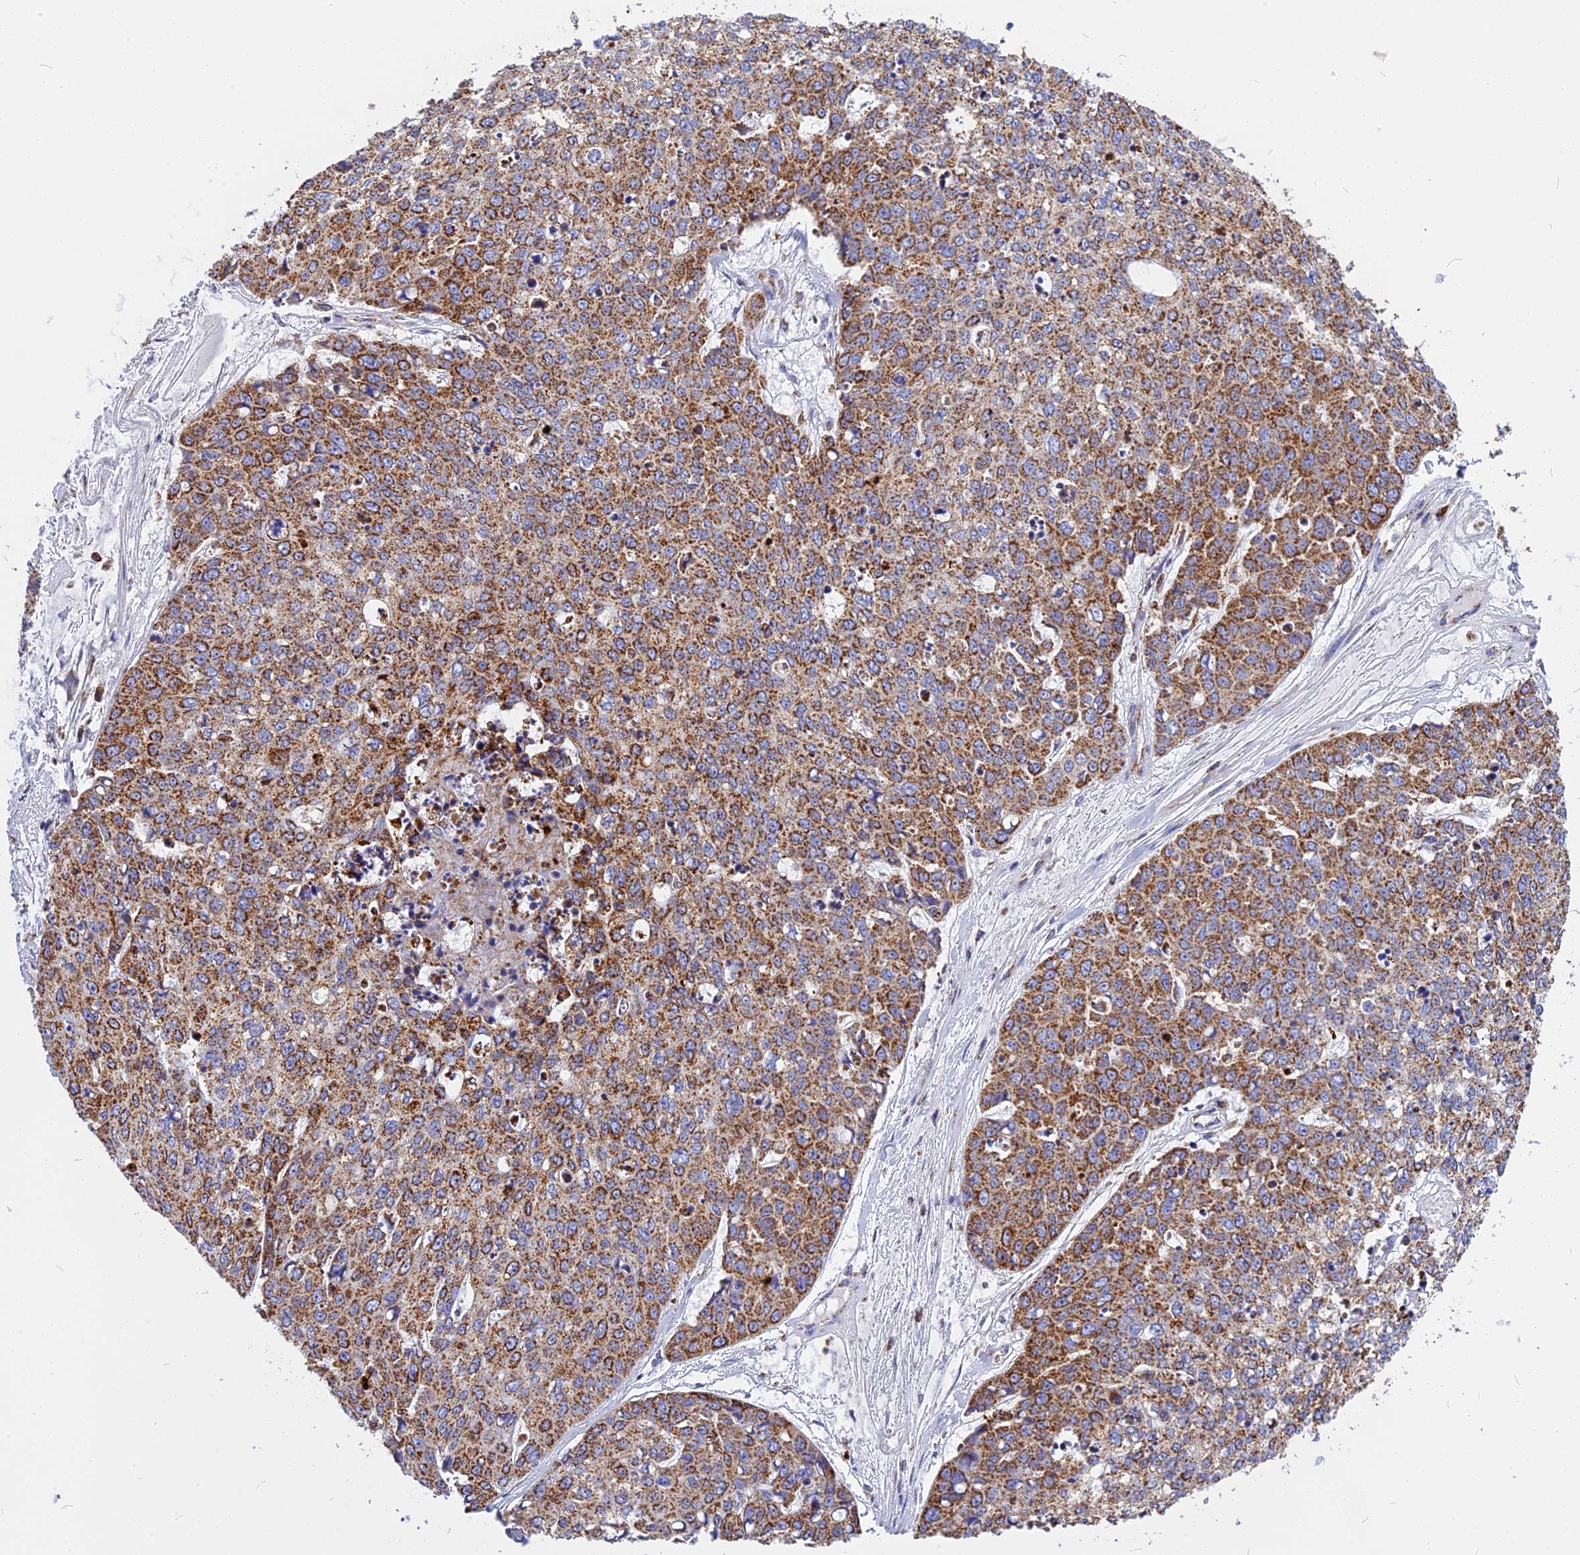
{"staining": {"intensity": "moderate", "quantity": ">75%", "location": "cytoplasmic/membranous"}, "tissue": "skin cancer", "cell_type": "Tumor cells", "image_type": "cancer", "snomed": [{"axis": "morphology", "description": "Squamous cell carcinoma, NOS"}, {"axis": "topography", "description": "Skin"}], "caption": "This is an image of immunohistochemistry (IHC) staining of skin cancer, which shows moderate expression in the cytoplasmic/membranous of tumor cells.", "gene": "VDAC2", "patient": {"sex": "female", "age": 44}}